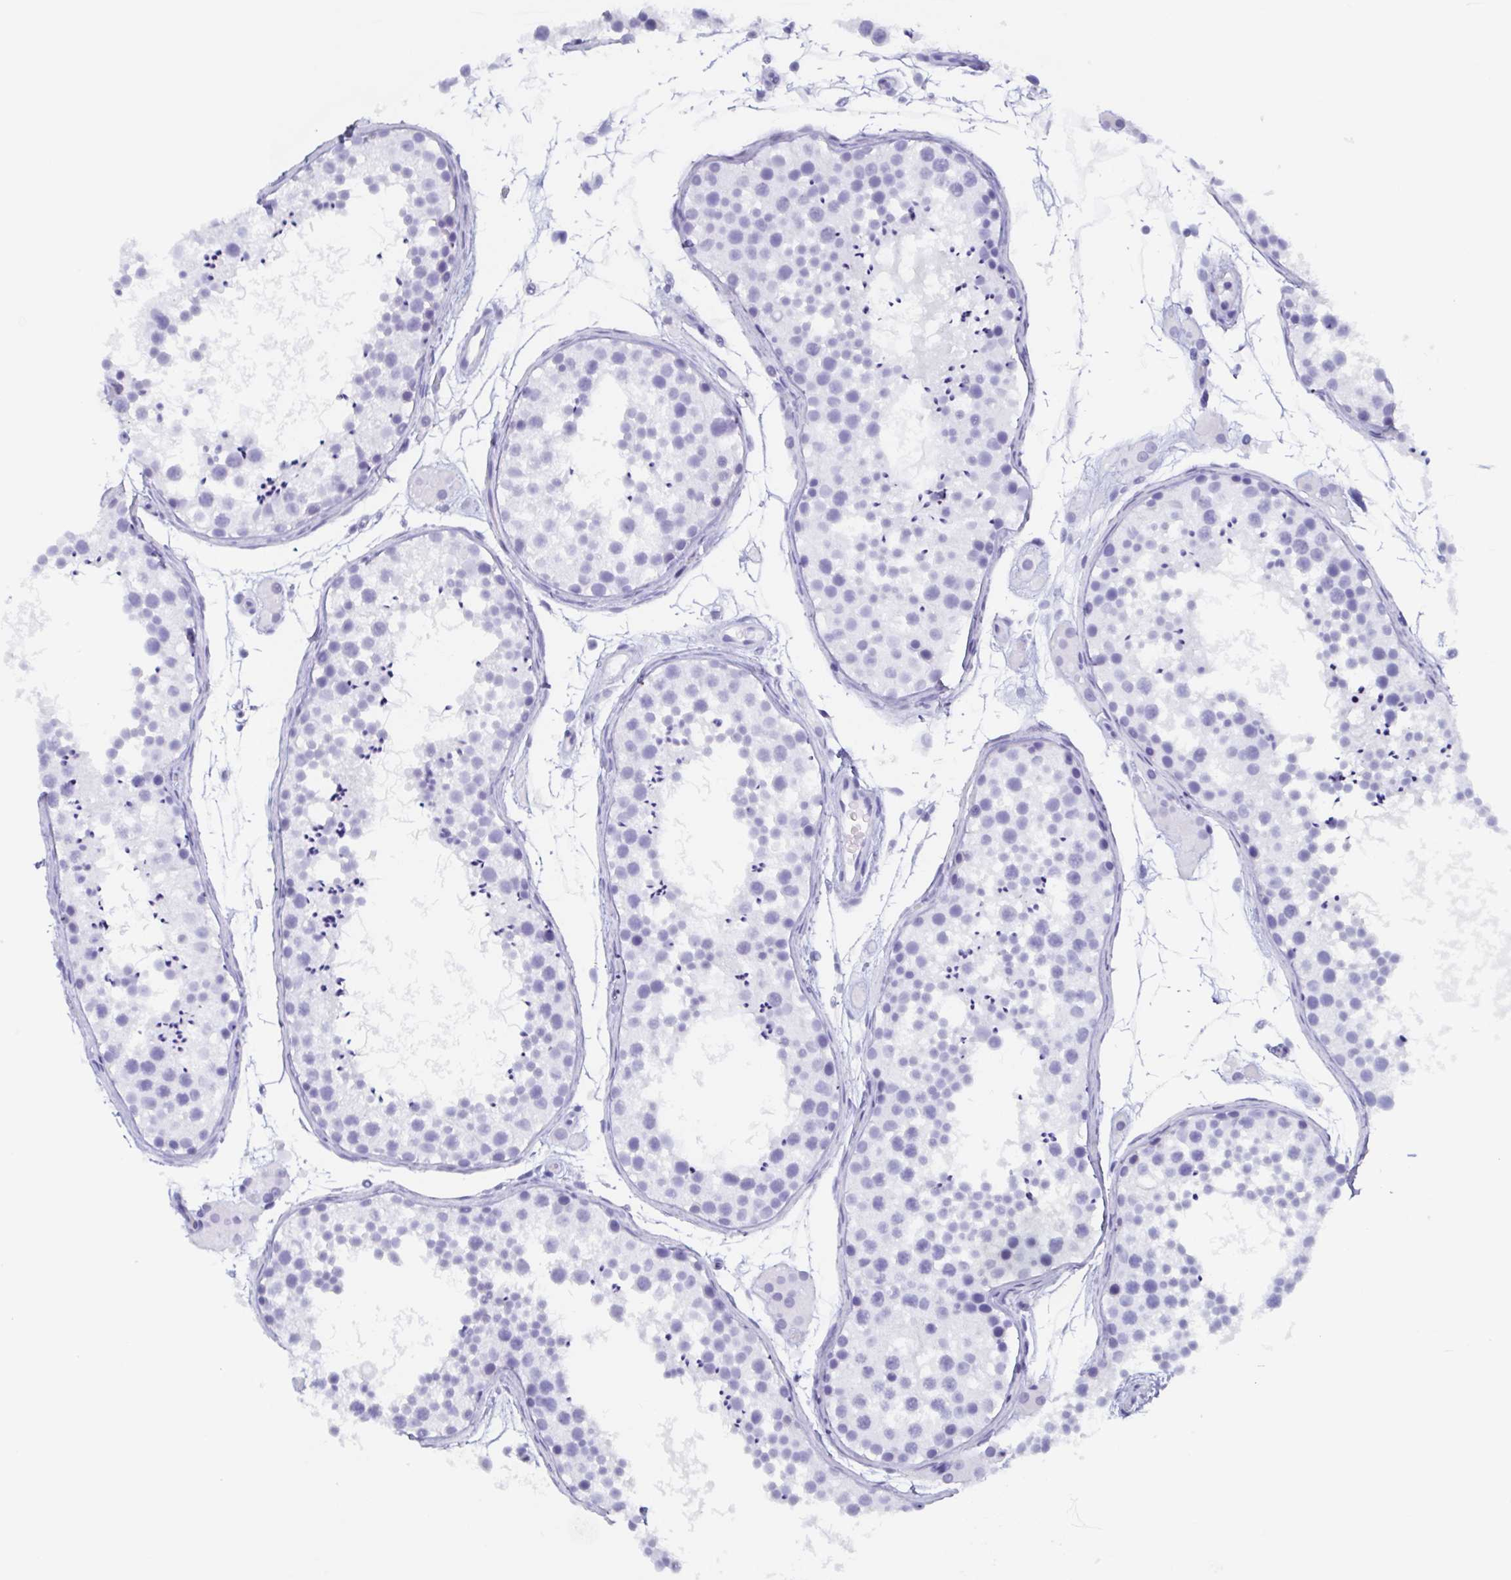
{"staining": {"intensity": "negative", "quantity": "none", "location": "none"}, "tissue": "testis", "cell_type": "Cells in seminiferous ducts", "image_type": "normal", "snomed": [{"axis": "morphology", "description": "Normal tissue, NOS"}, {"axis": "topography", "description": "Testis"}], "caption": "This is an immunohistochemistry (IHC) image of benign testis. There is no positivity in cells in seminiferous ducts.", "gene": "AGFG2", "patient": {"sex": "male", "age": 41}}